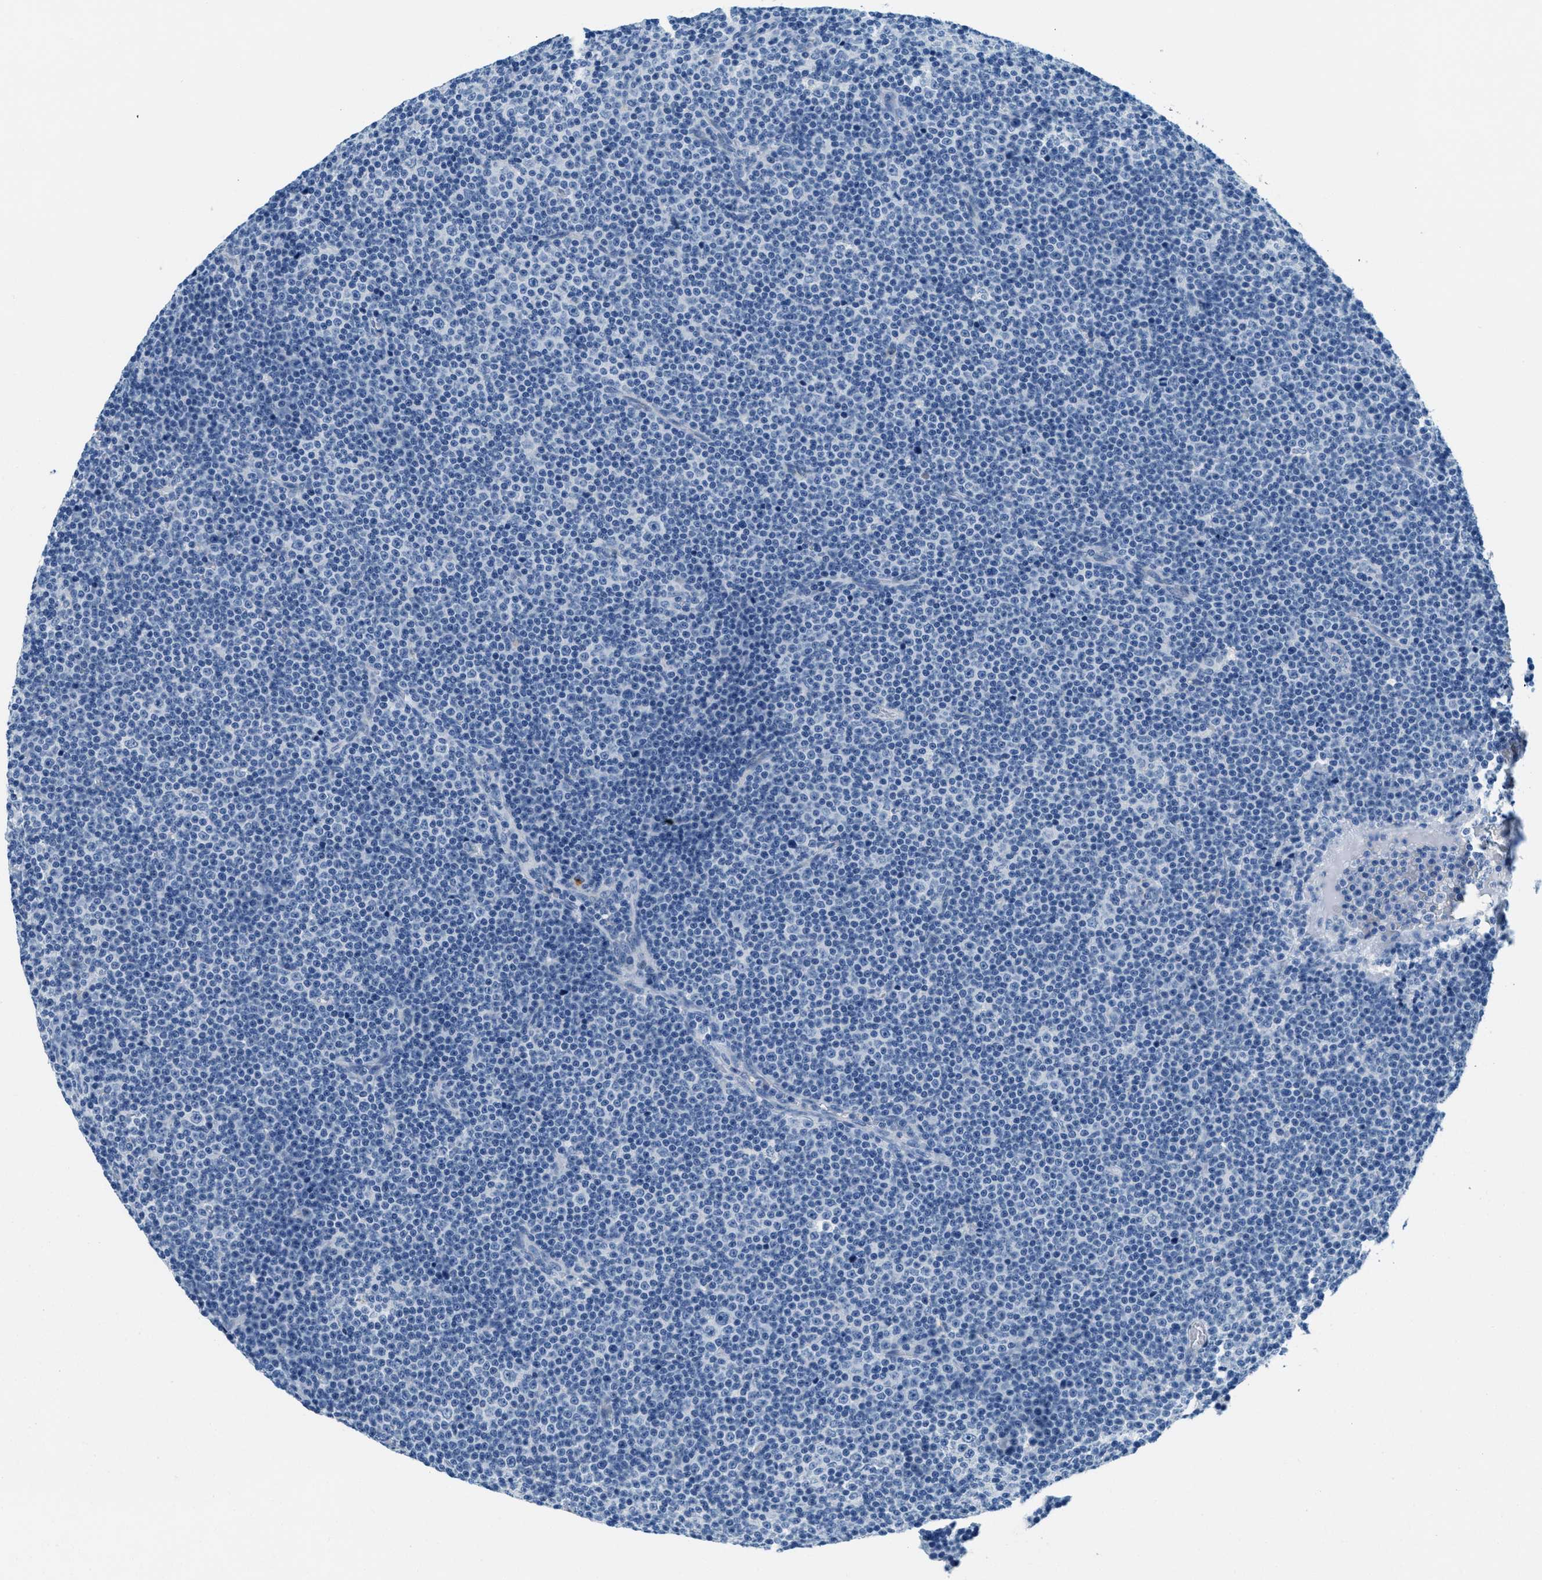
{"staining": {"intensity": "negative", "quantity": "none", "location": "none"}, "tissue": "lymphoma", "cell_type": "Tumor cells", "image_type": "cancer", "snomed": [{"axis": "morphology", "description": "Malignant lymphoma, non-Hodgkin's type, Low grade"}, {"axis": "topography", "description": "Lymph node"}], "caption": "Tumor cells show no significant protein positivity in lymphoma. (DAB immunohistochemistry with hematoxylin counter stain).", "gene": "A2M", "patient": {"sex": "female", "age": 67}}